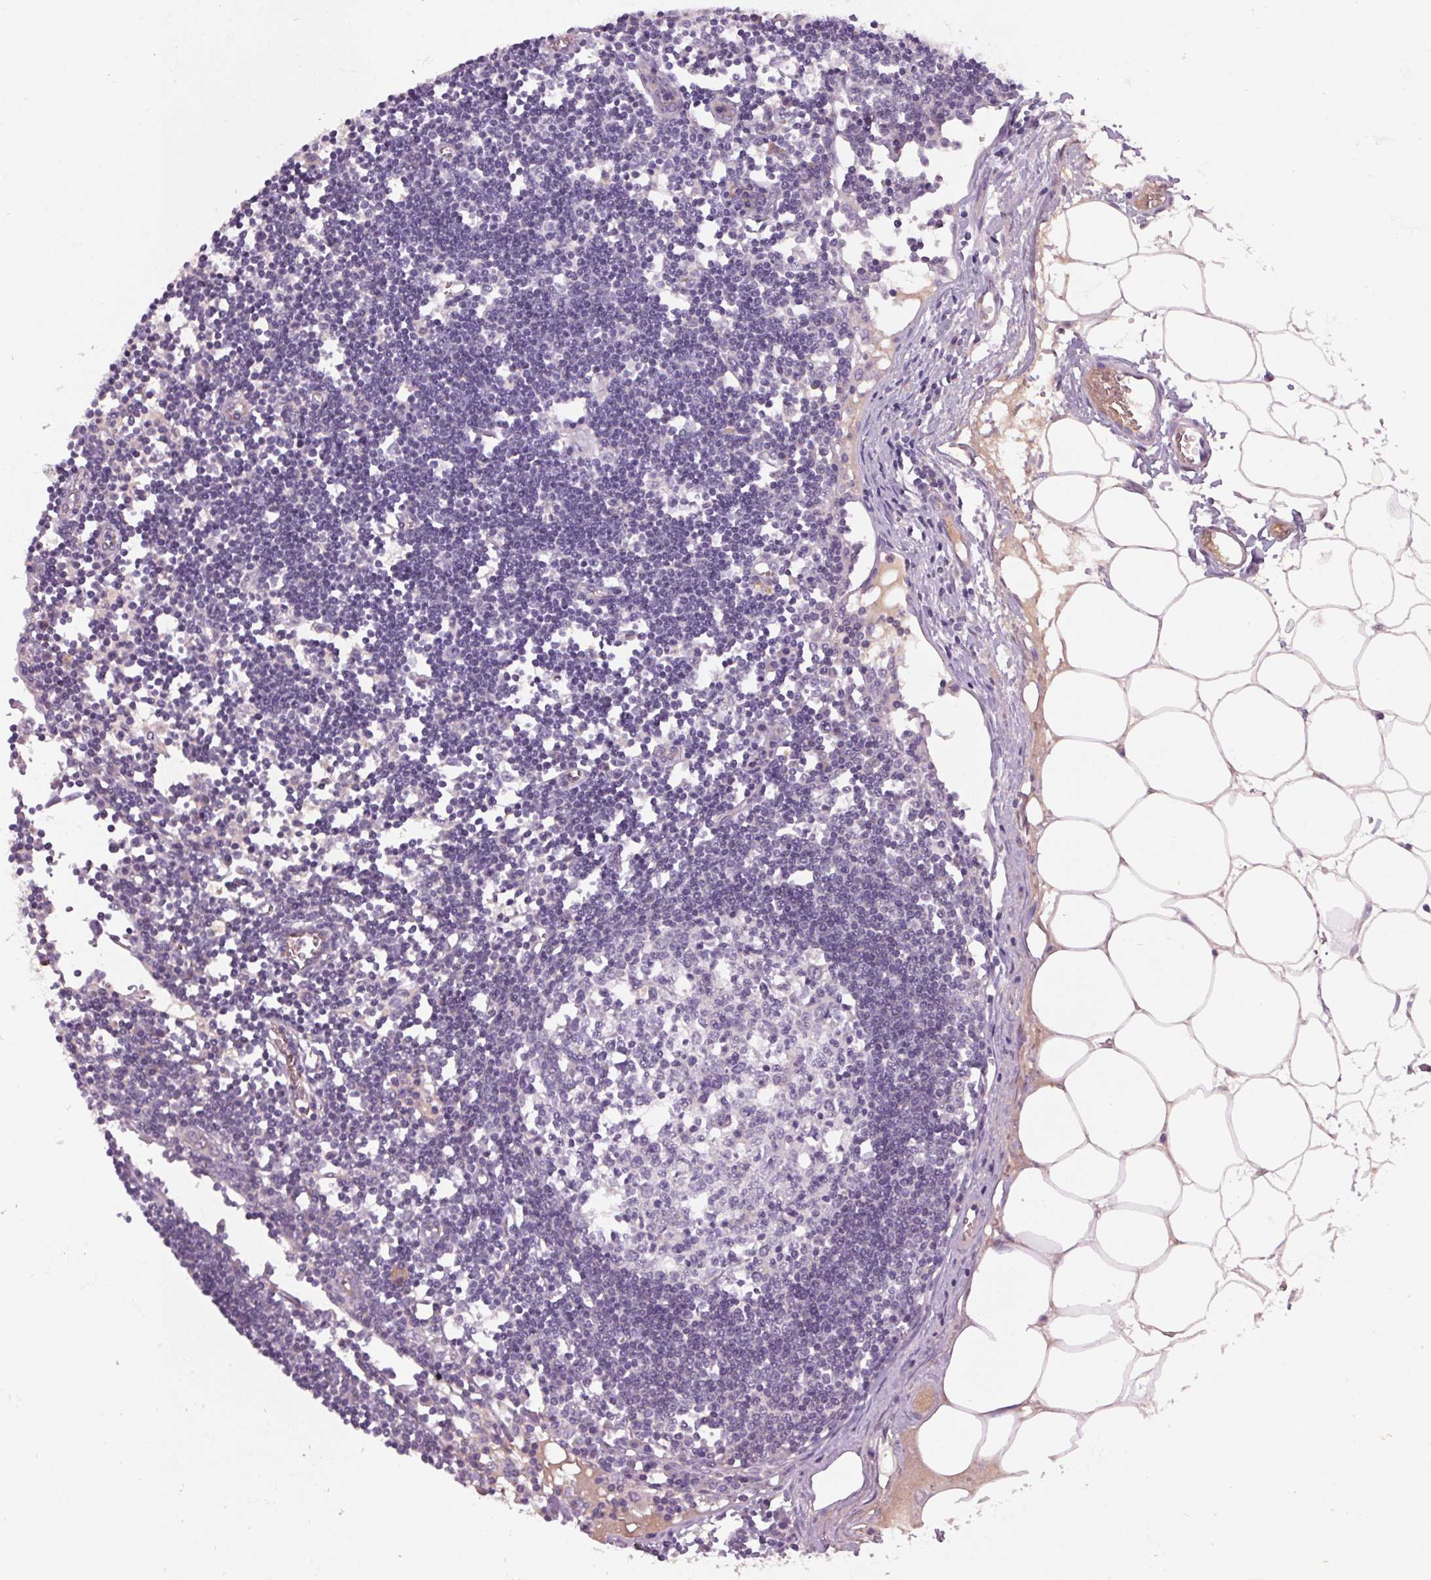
{"staining": {"intensity": "negative", "quantity": "none", "location": "none"}, "tissue": "lymph node", "cell_type": "Germinal center cells", "image_type": "normal", "snomed": [{"axis": "morphology", "description": "Normal tissue, NOS"}, {"axis": "topography", "description": "Lymph node"}], "caption": "Histopathology image shows no protein positivity in germinal center cells of unremarkable lymph node. (DAB IHC with hematoxylin counter stain).", "gene": "APOC4", "patient": {"sex": "female", "age": 65}}